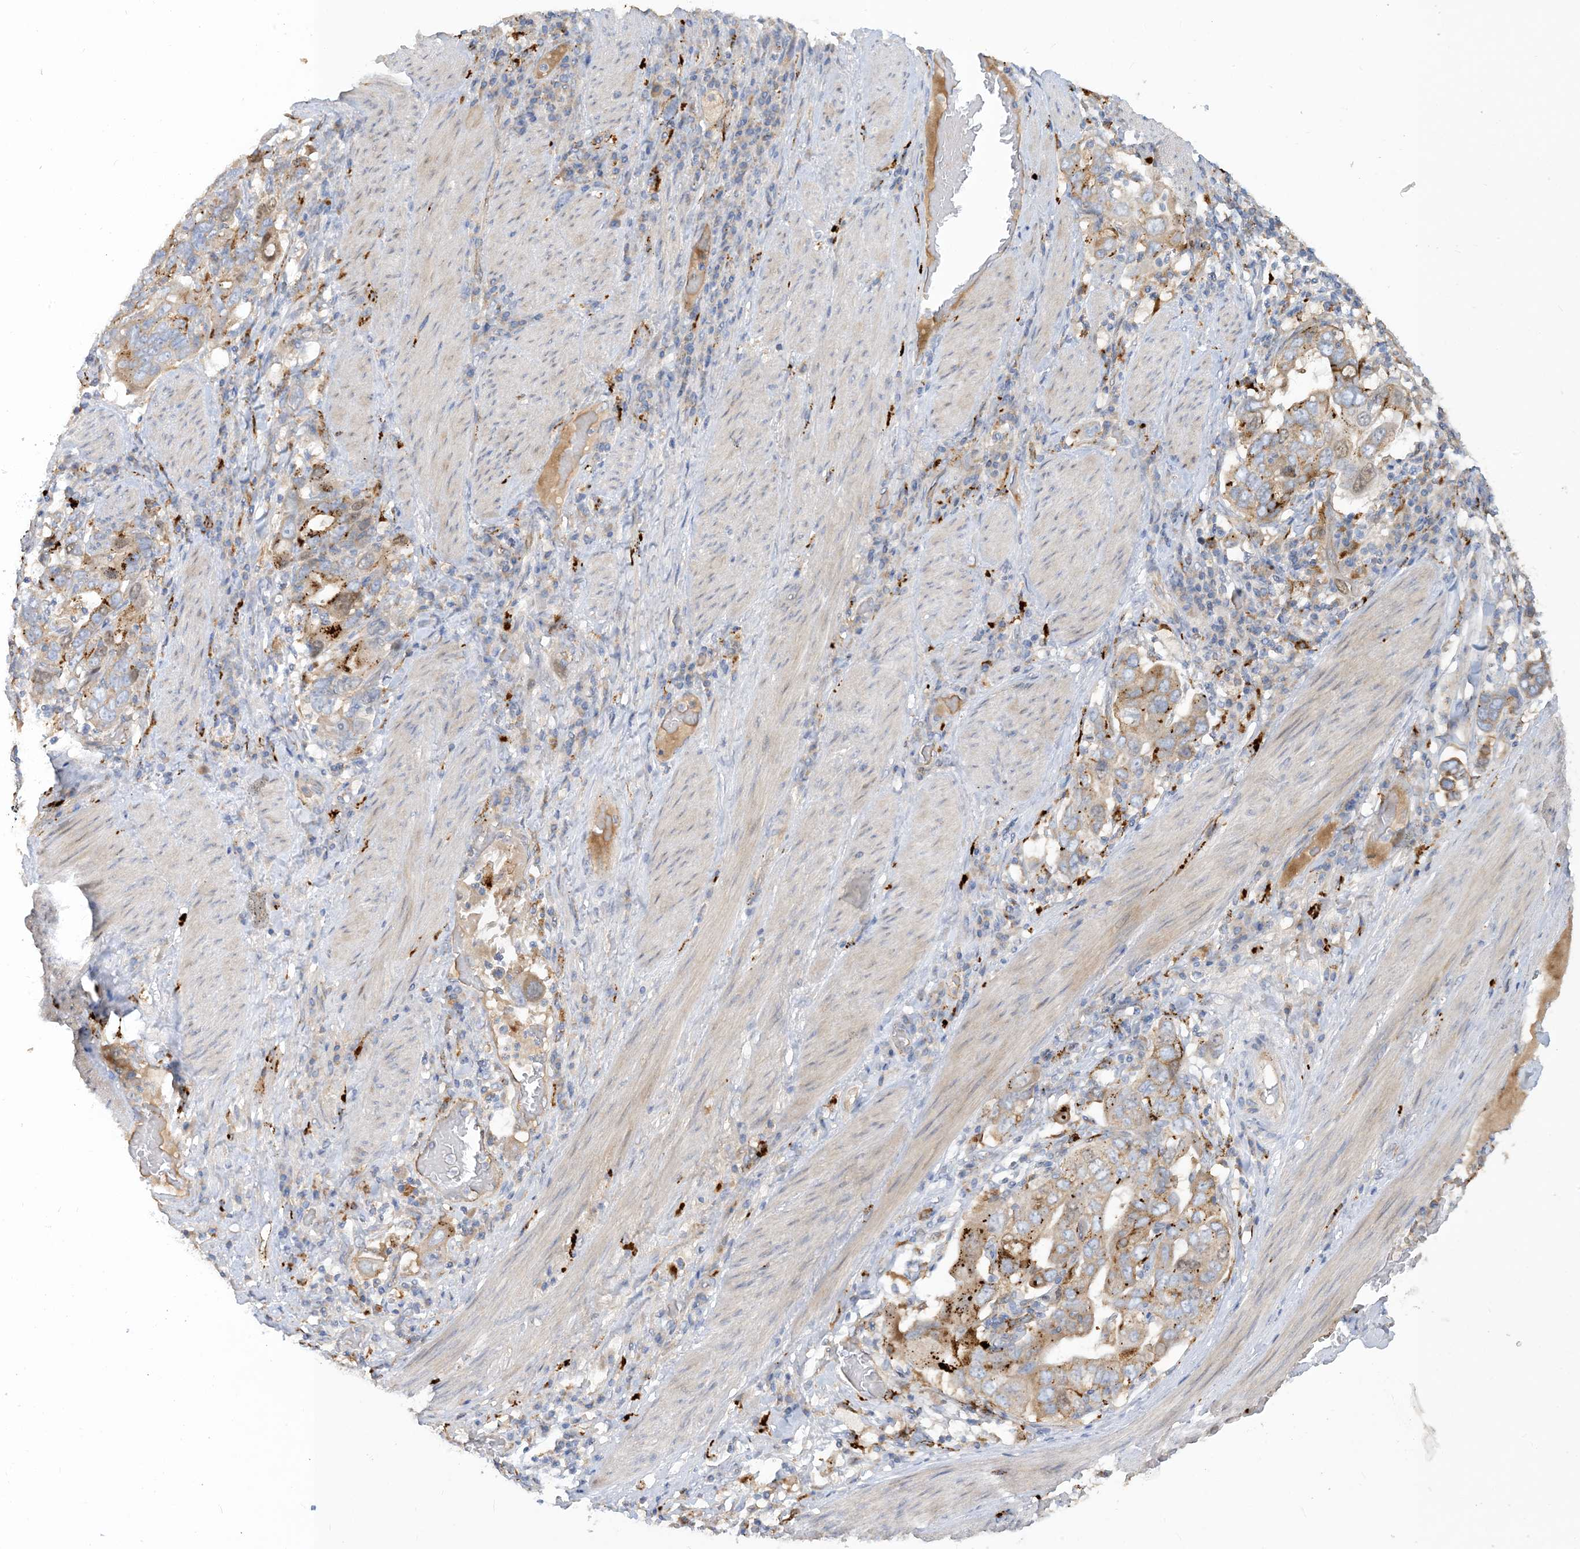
{"staining": {"intensity": "moderate", "quantity": ">75%", "location": "cytoplasmic/membranous"}, "tissue": "stomach cancer", "cell_type": "Tumor cells", "image_type": "cancer", "snomed": [{"axis": "morphology", "description": "Adenocarcinoma, NOS"}, {"axis": "topography", "description": "Stomach, upper"}], "caption": "This photomicrograph displays immunohistochemistry staining of human stomach cancer, with medium moderate cytoplasmic/membranous staining in about >75% of tumor cells.", "gene": "PEAR1", "patient": {"sex": "male", "age": 62}}